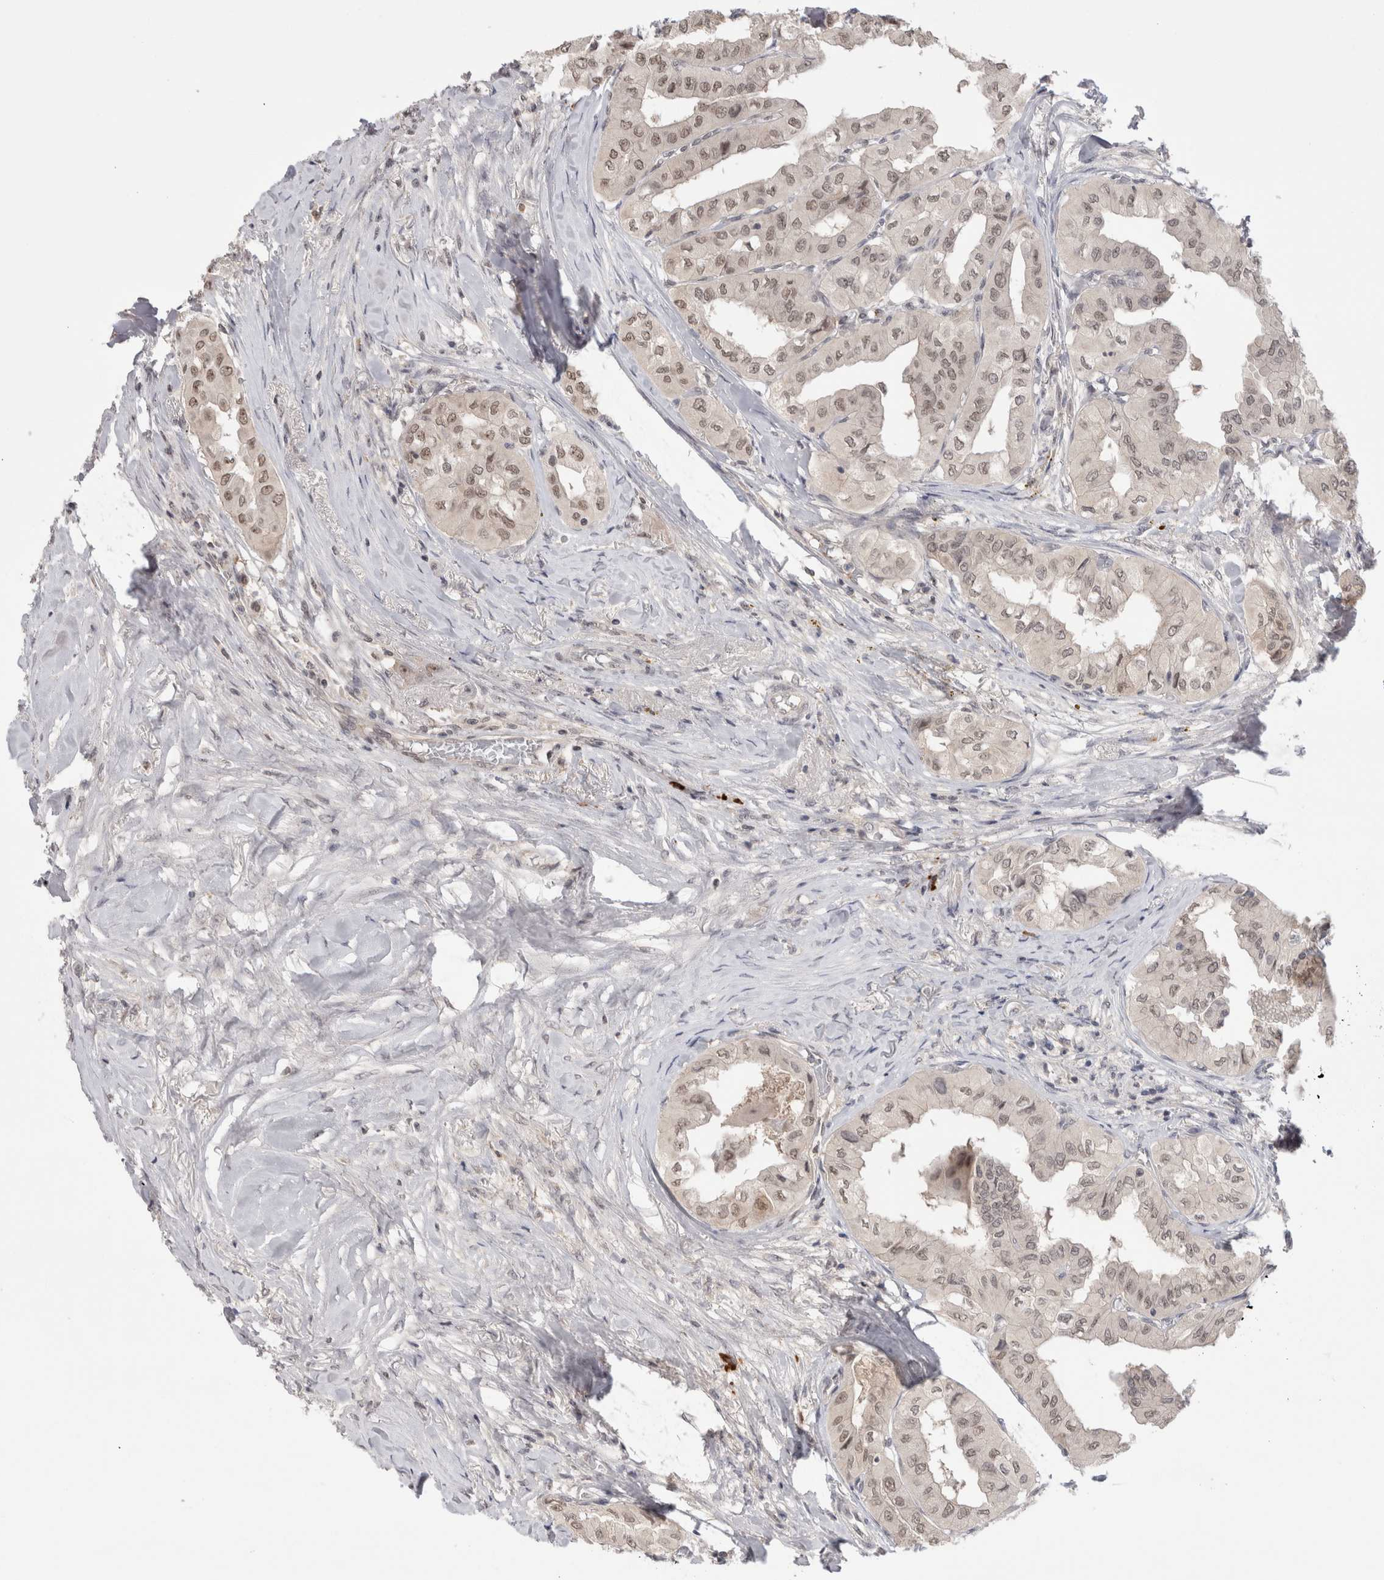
{"staining": {"intensity": "weak", "quantity": ">75%", "location": "nuclear"}, "tissue": "thyroid cancer", "cell_type": "Tumor cells", "image_type": "cancer", "snomed": [{"axis": "morphology", "description": "Papillary adenocarcinoma, NOS"}, {"axis": "topography", "description": "Thyroid gland"}], "caption": "Immunohistochemistry (DAB (3,3'-diaminobenzidine)) staining of papillary adenocarcinoma (thyroid) exhibits weak nuclear protein expression in about >75% of tumor cells.", "gene": "ZNF24", "patient": {"sex": "female", "age": 59}}